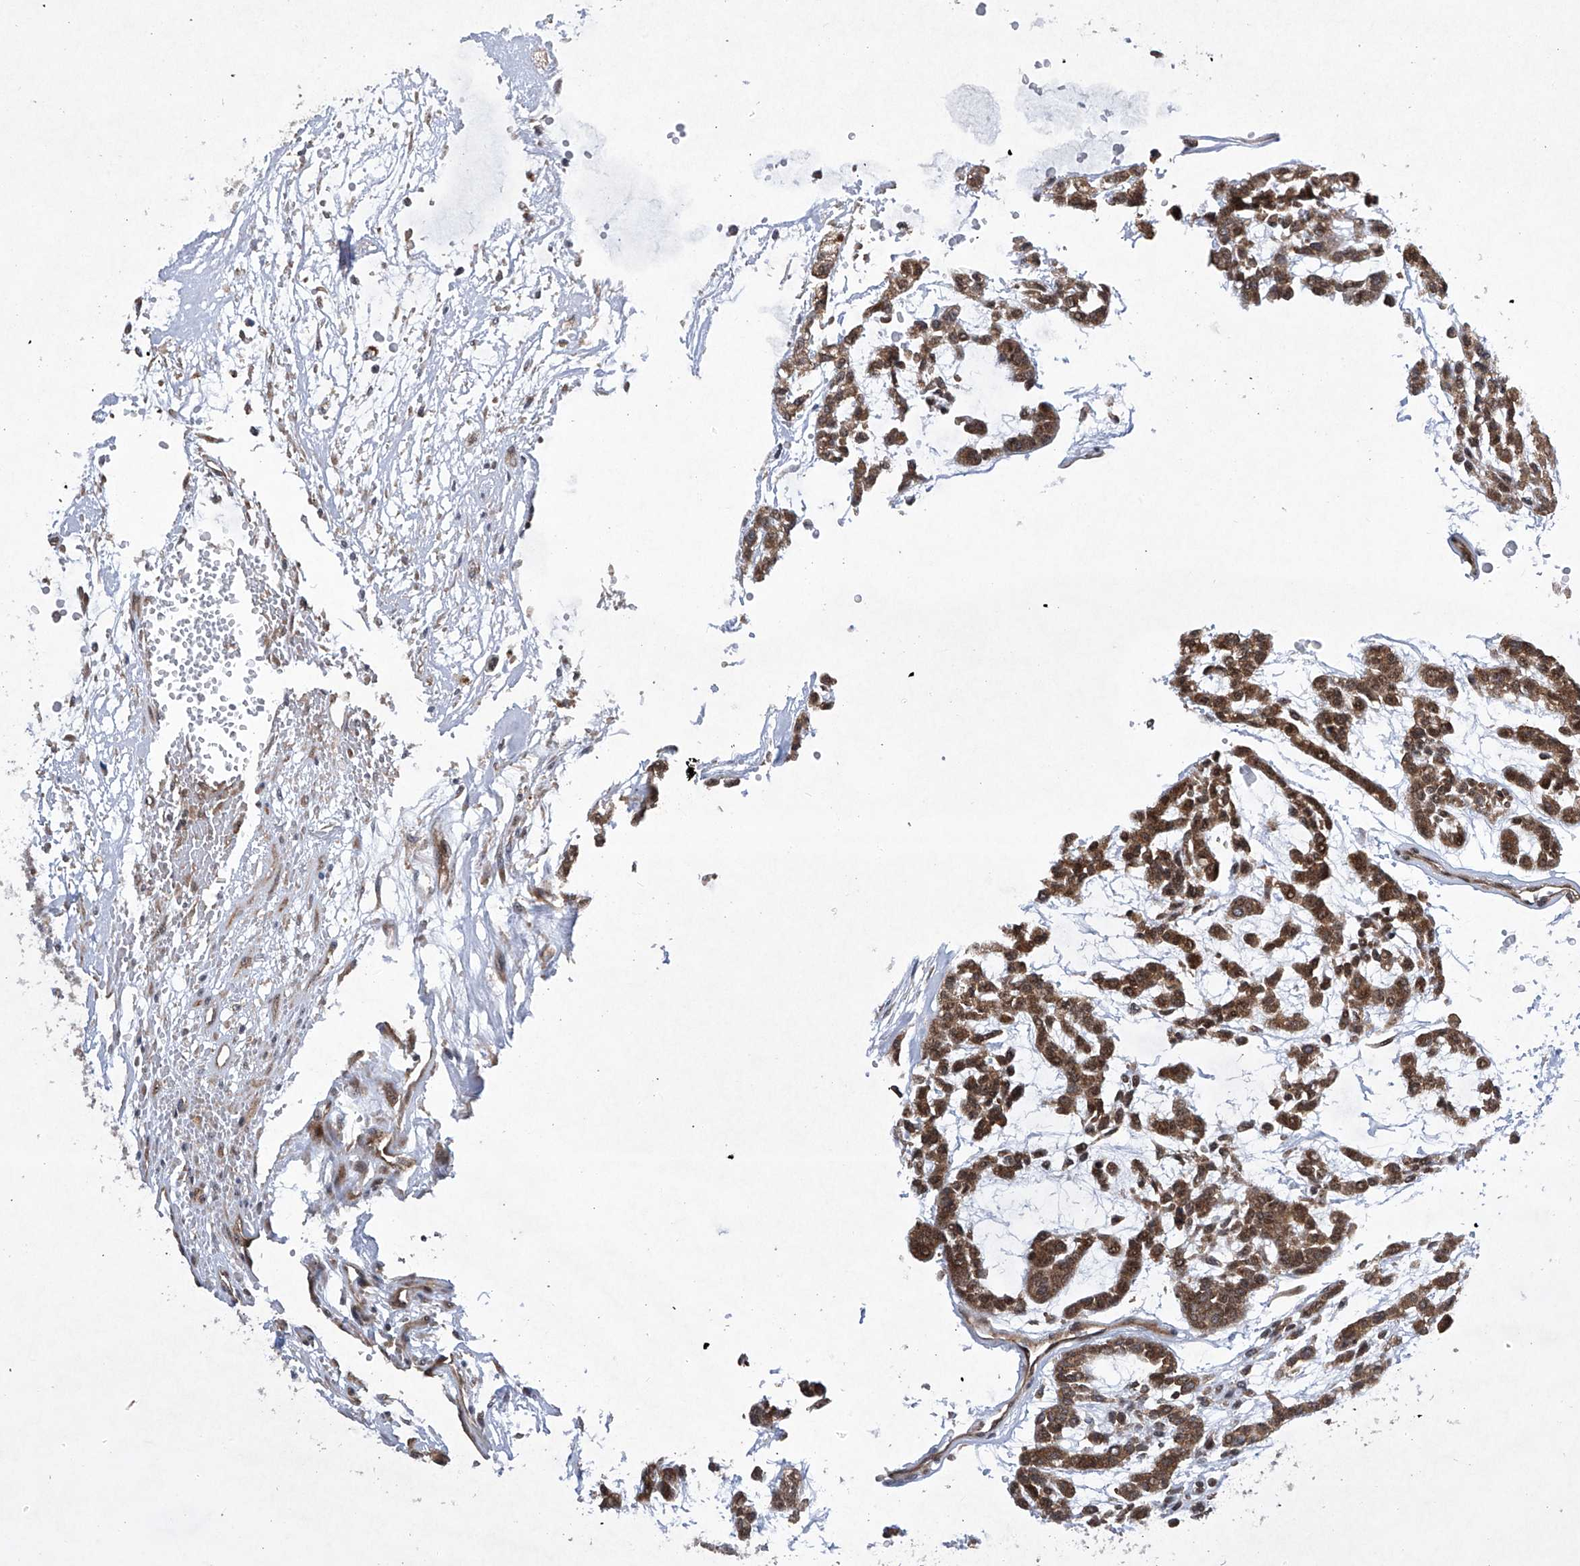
{"staining": {"intensity": "moderate", "quantity": ">75%", "location": "cytoplasmic/membranous,nuclear"}, "tissue": "head and neck cancer", "cell_type": "Tumor cells", "image_type": "cancer", "snomed": [{"axis": "morphology", "description": "Adenocarcinoma, NOS"}, {"axis": "morphology", "description": "Adenoma, NOS"}, {"axis": "topography", "description": "Head-Neck"}], "caption": "Immunohistochemistry (IHC) staining of head and neck adenocarcinoma, which reveals medium levels of moderate cytoplasmic/membranous and nuclear staining in approximately >75% of tumor cells indicating moderate cytoplasmic/membranous and nuclear protein expression. The staining was performed using DAB (3,3'-diaminobenzidine) (brown) for protein detection and nuclei were counterstained in hematoxylin (blue).", "gene": "CISH", "patient": {"sex": "female", "age": 55}}